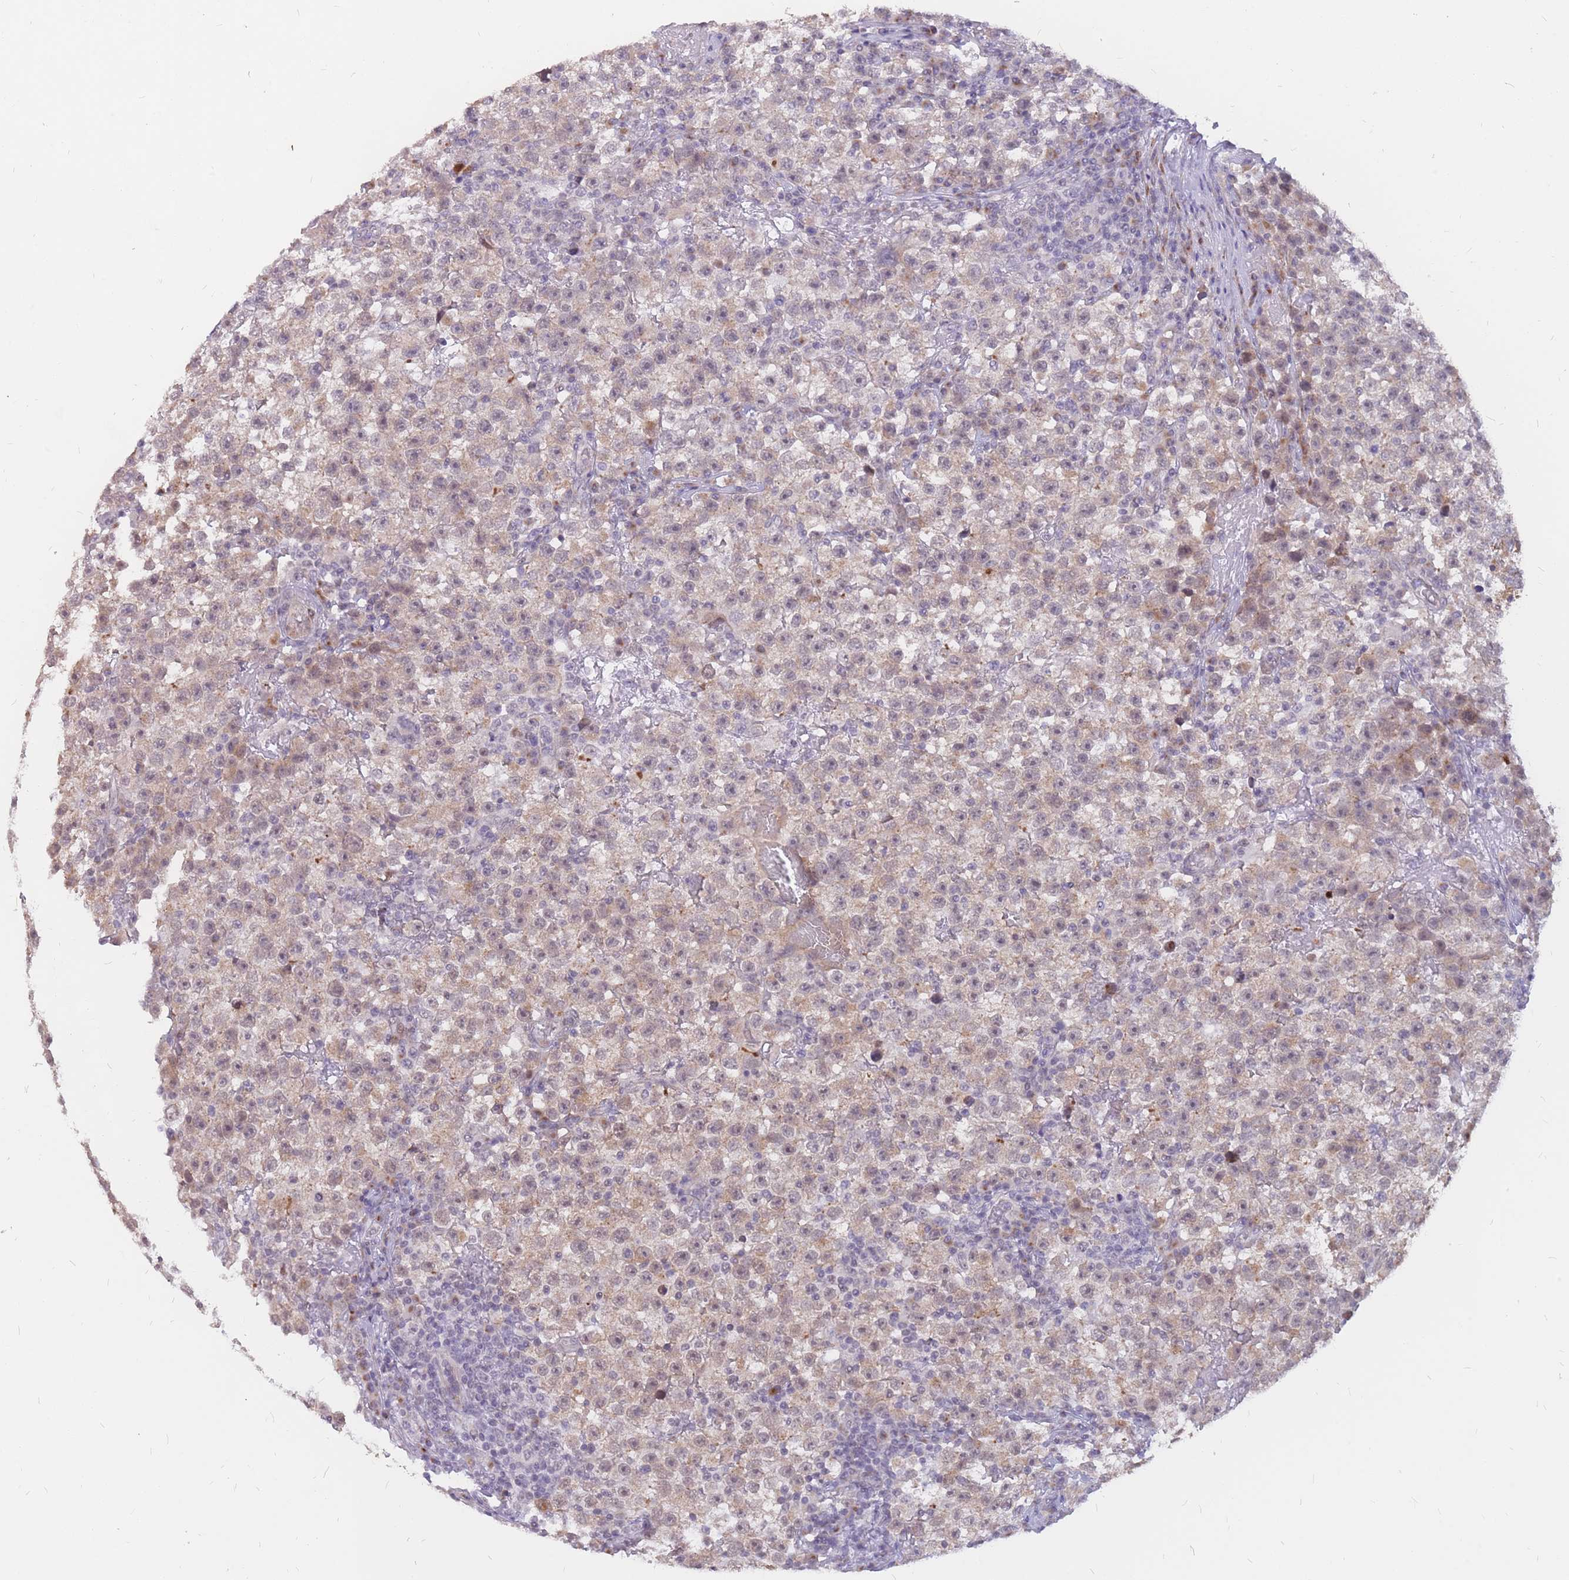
{"staining": {"intensity": "weak", "quantity": "25%-75%", "location": "cytoplasmic/membranous"}, "tissue": "testis cancer", "cell_type": "Tumor cells", "image_type": "cancer", "snomed": [{"axis": "morphology", "description": "Seminoma, NOS"}, {"axis": "topography", "description": "Testis"}], "caption": "Testis seminoma stained with immunohistochemistry (IHC) shows weak cytoplasmic/membranous positivity in about 25%-75% of tumor cells.", "gene": "ADD2", "patient": {"sex": "male", "age": 22}}